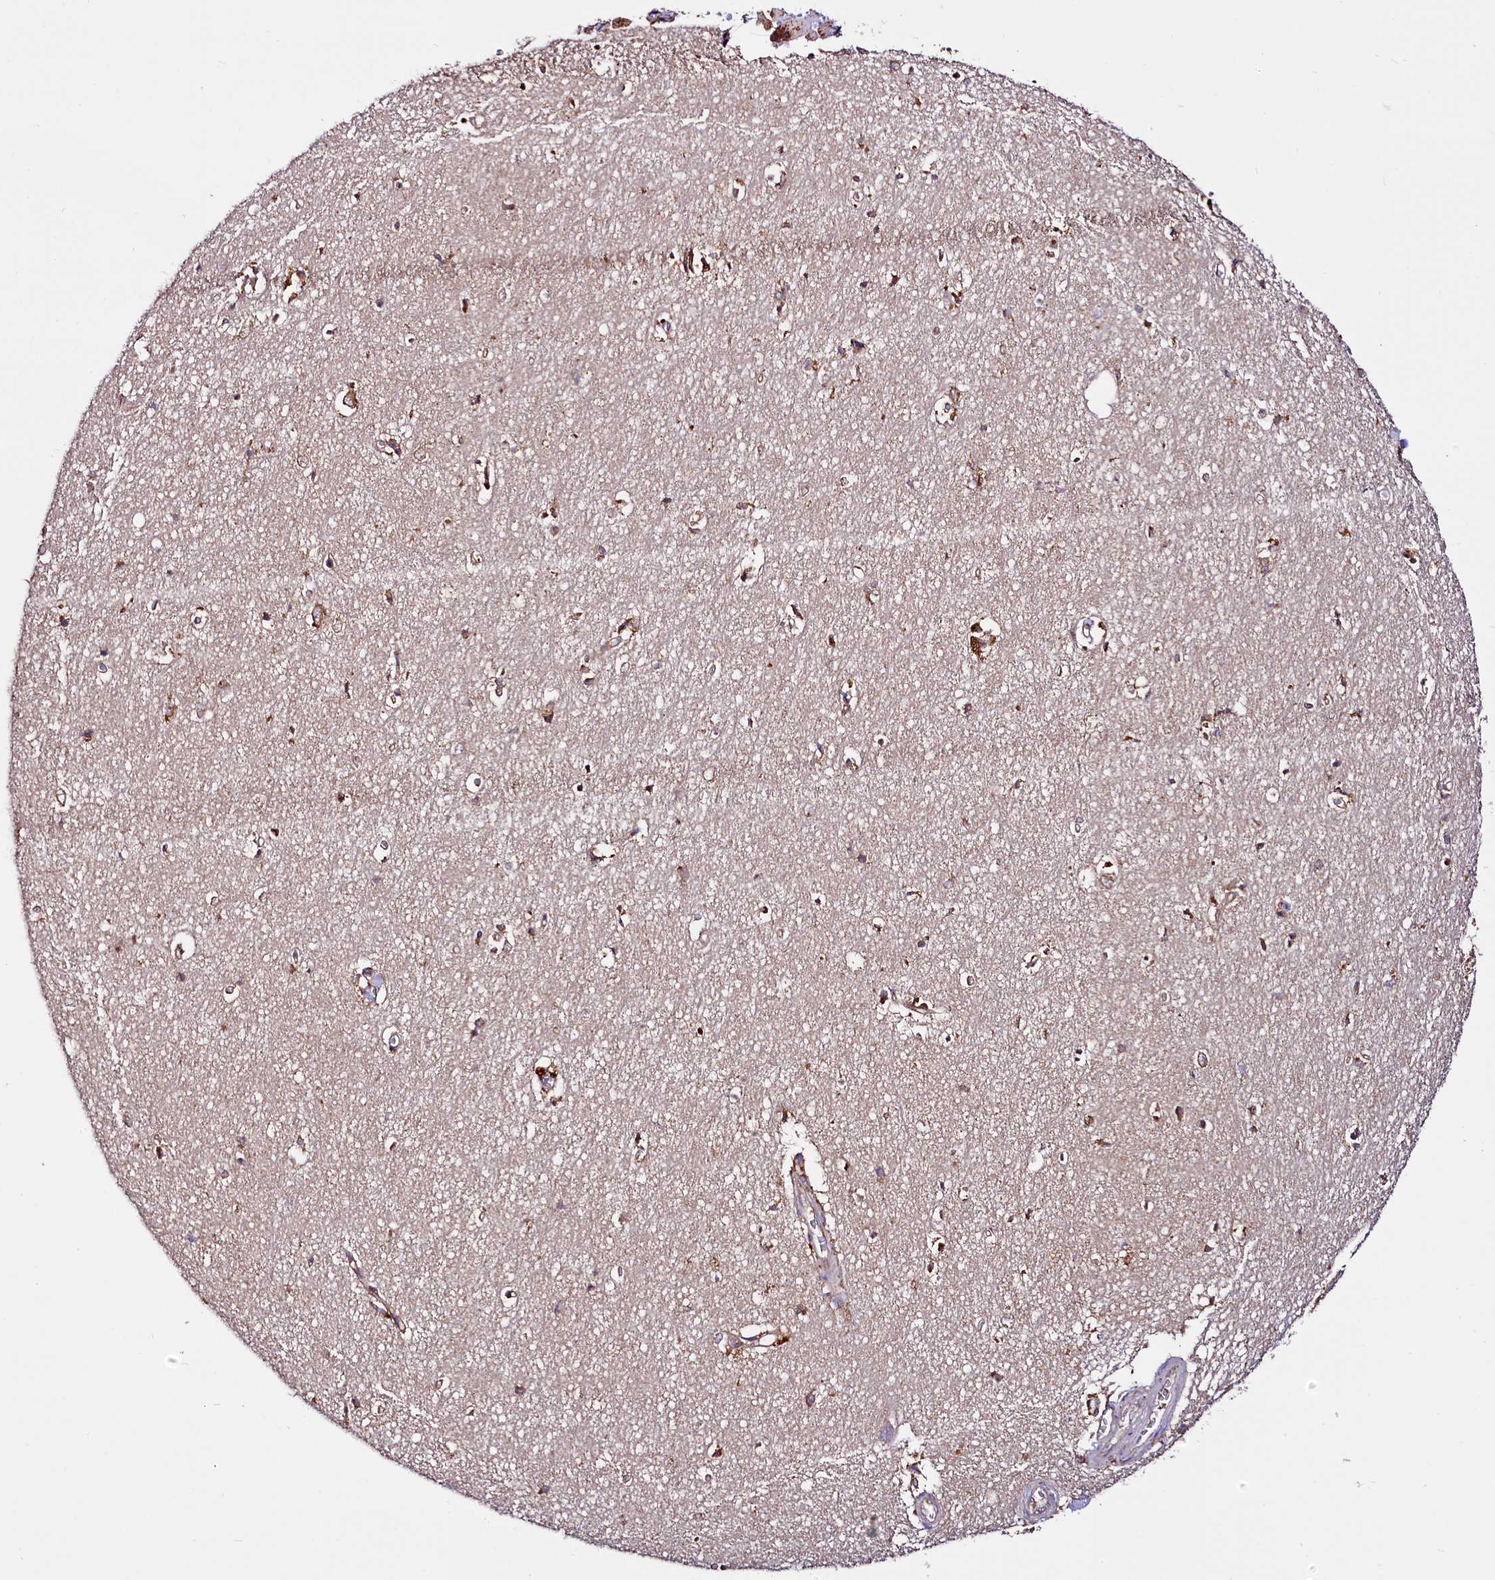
{"staining": {"intensity": "moderate", "quantity": "<25%", "location": "cytoplasmic/membranous"}, "tissue": "hippocampus", "cell_type": "Glial cells", "image_type": "normal", "snomed": [{"axis": "morphology", "description": "Normal tissue, NOS"}, {"axis": "topography", "description": "Hippocampus"}], "caption": "Immunohistochemical staining of unremarkable hippocampus shows low levels of moderate cytoplasmic/membranous expression in approximately <25% of glial cells.", "gene": "UFM1", "patient": {"sex": "female", "age": 64}}